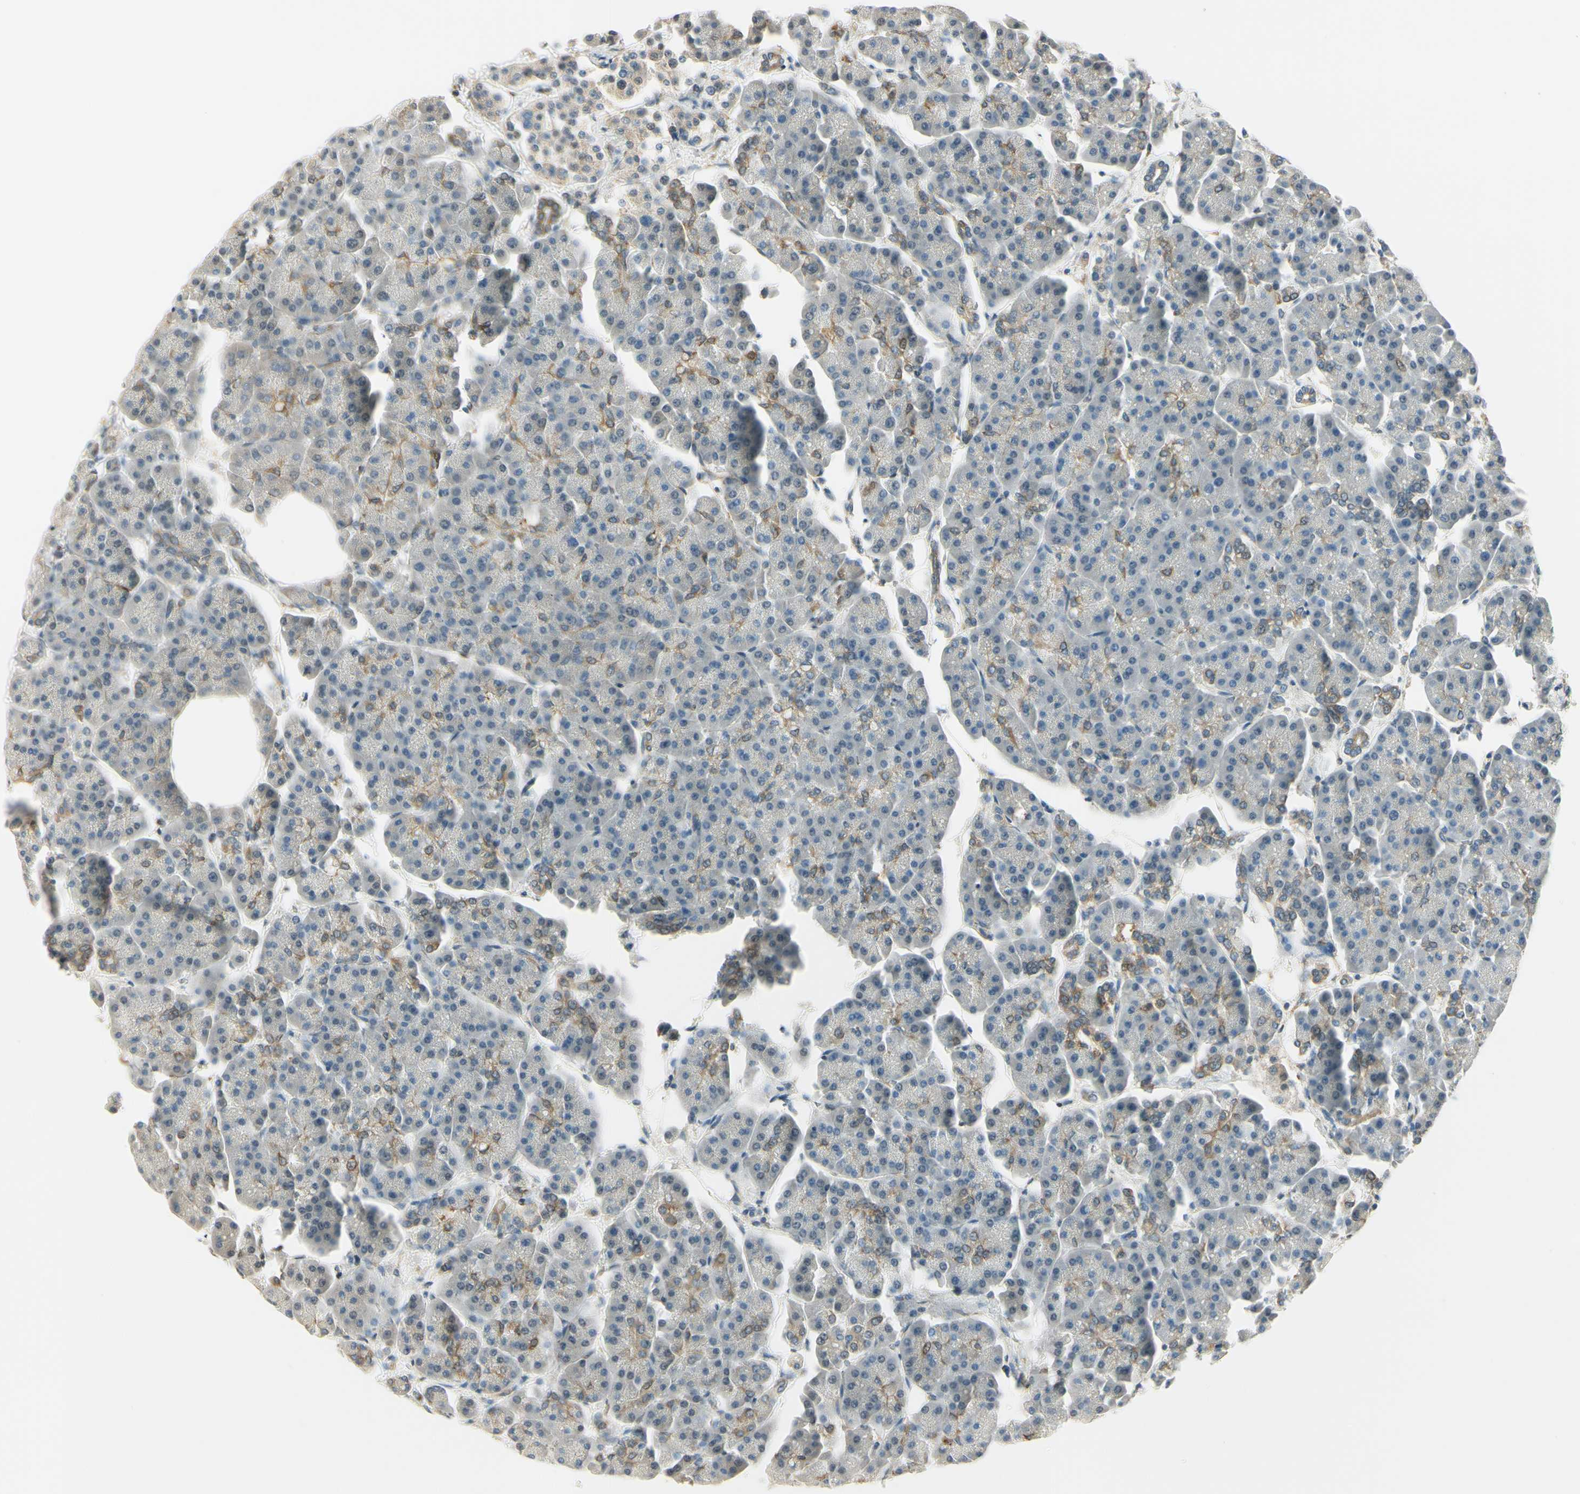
{"staining": {"intensity": "weak", "quantity": "<25%", "location": "cytoplasmic/membranous"}, "tissue": "pancreas", "cell_type": "Exocrine glandular cells", "image_type": "normal", "snomed": [{"axis": "morphology", "description": "Normal tissue, NOS"}, {"axis": "topography", "description": "Pancreas"}], "caption": "Micrograph shows no protein positivity in exocrine glandular cells of benign pancreas. (Brightfield microscopy of DAB IHC at high magnification).", "gene": "IGDCC4", "patient": {"sex": "female", "age": 70}}